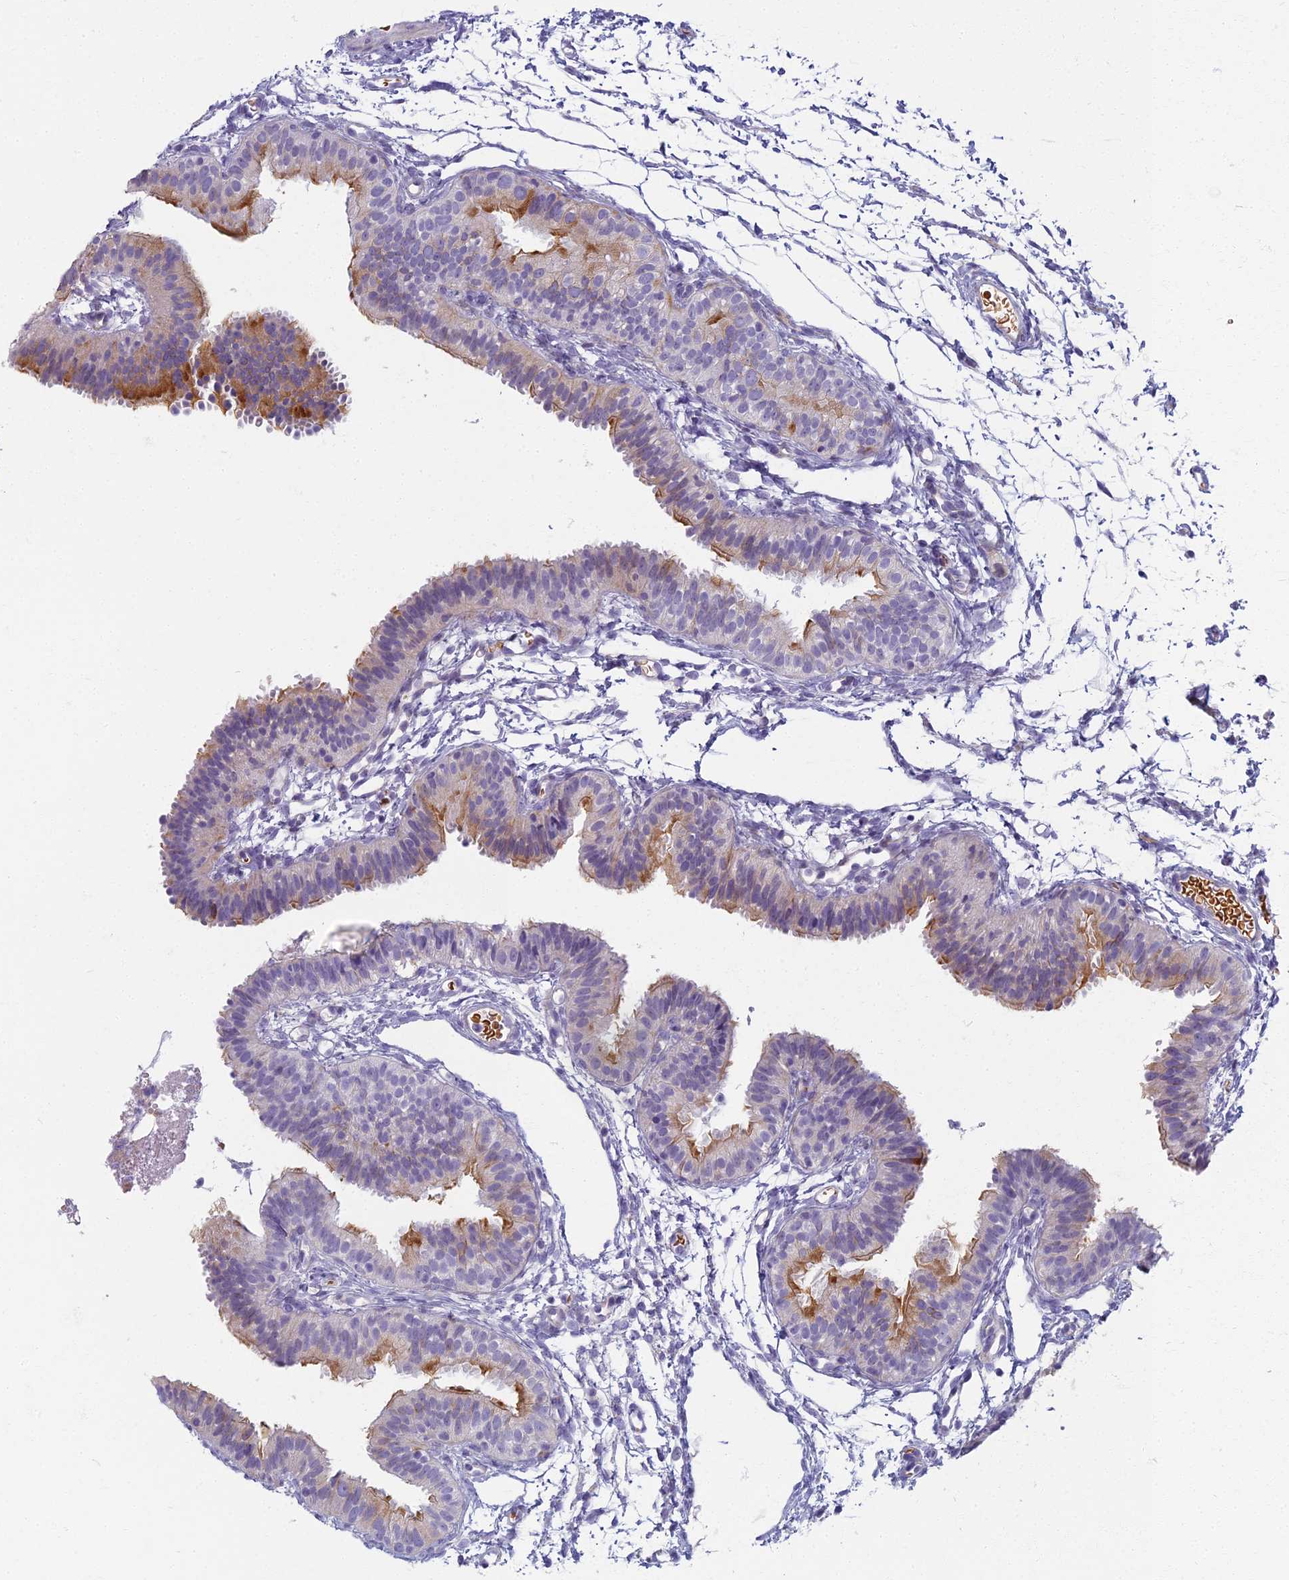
{"staining": {"intensity": "moderate", "quantity": "<25%", "location": "cytoplasmic/membranous"}, "tissue": "fallopian tube", "cell_type": "Glandular cells", "image_type": "normal", "snomed": [{"axis": "morphology", "description": "Normal tissue, NOS"}, {"axis": "topography", "description": "Fallopian tube"}], "caption": "Protein analysis of benign fallopian tube shows moderate cytoplasmic/membranous staining in approximately <25% of glandular cells. (Brightfield microscopy of DAB IHC at high magnification).", "gene": "ARL15", "patient": {"sex": "female", "age": 35}}